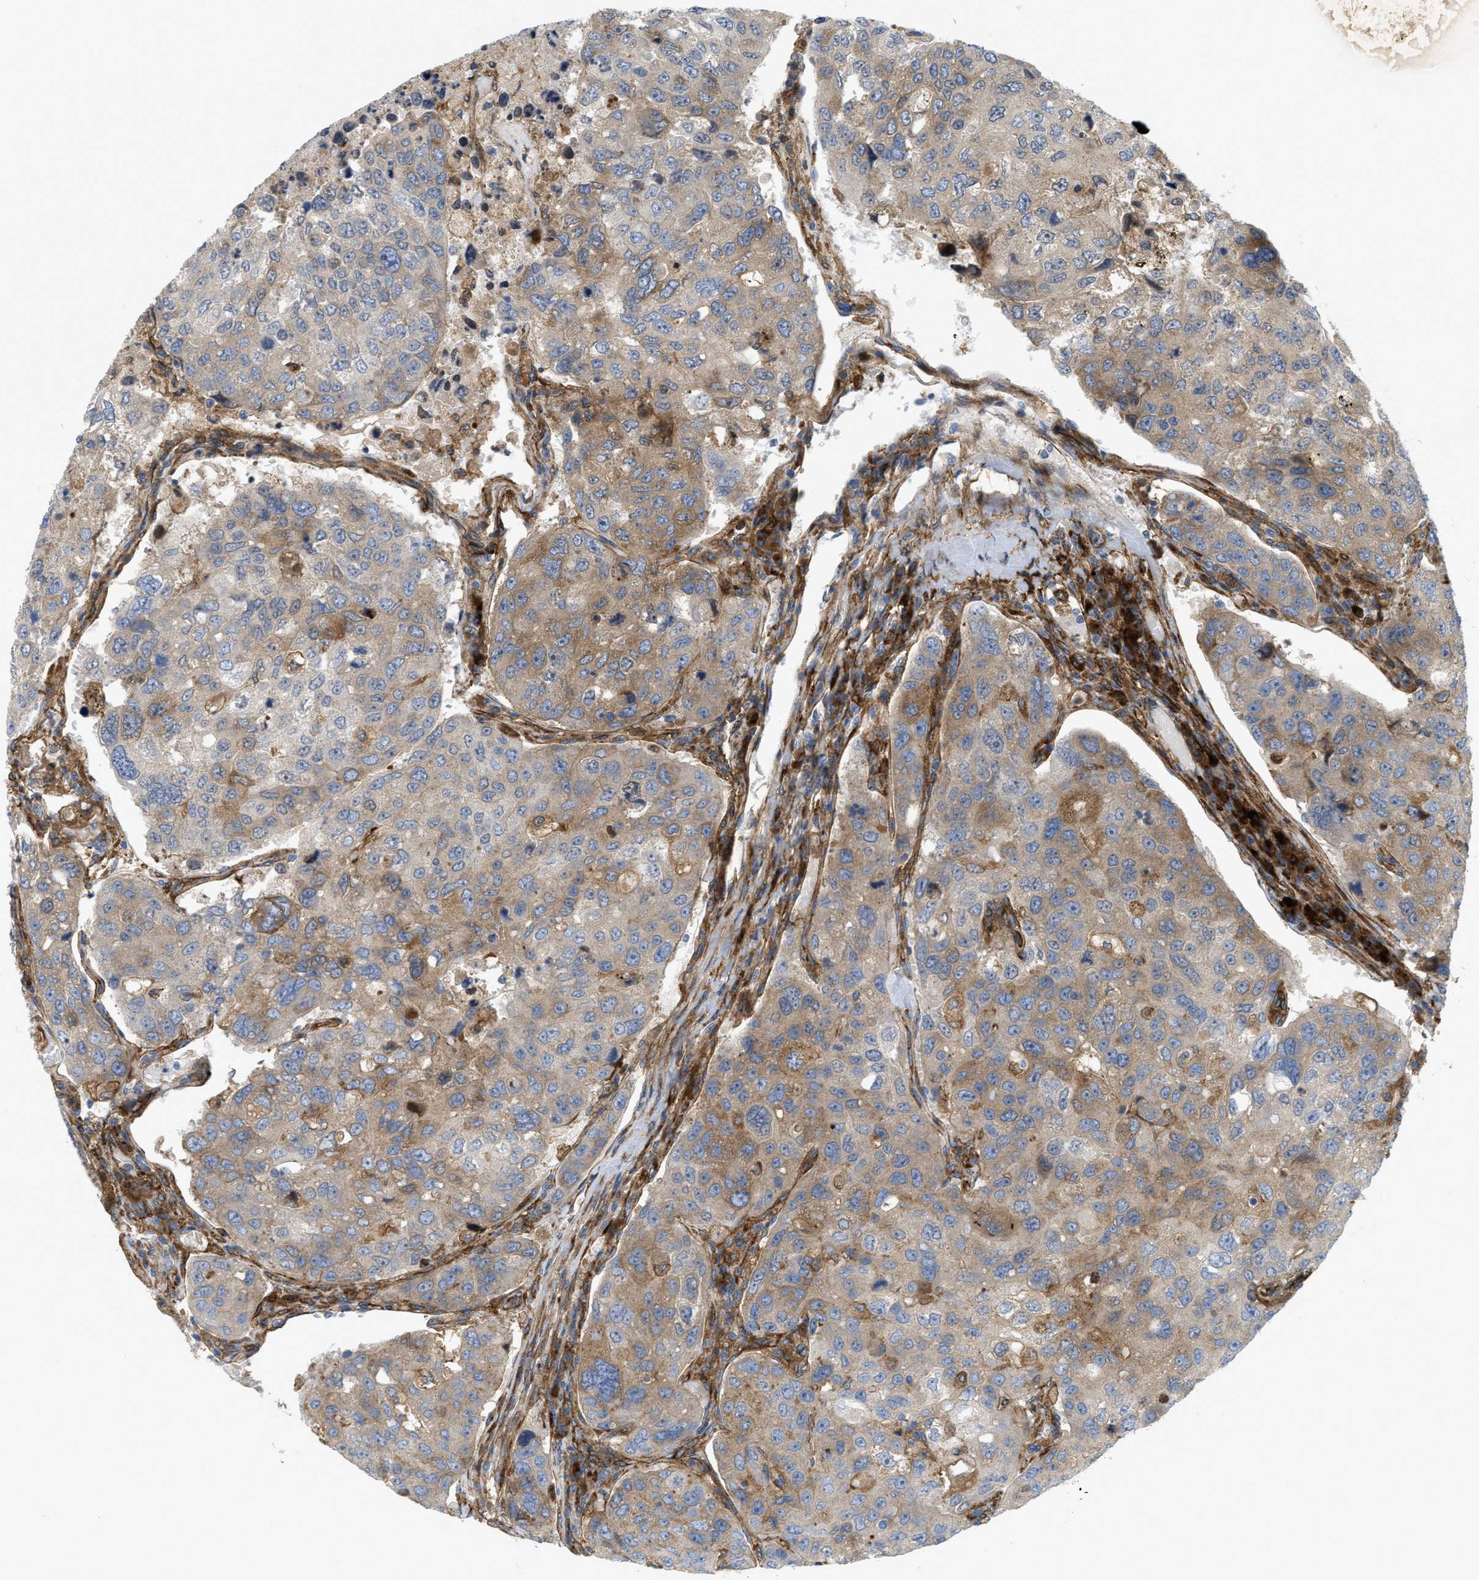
{"staining": {"intensity": "moderate", "quantity": "25%-75%", "location": "cytoplasmic/membranous"}, "tissue": "urothelial cancer", "cell_type": "Tumor cells", "image_type": "cancer", "snomed": [{"axis": "morphology", "description": "Urothelial carcinoma, High grade"}, {"axis": "topography", "description": "Lymph node"}, {"axis": "topography", "description": "Urinary bladder"}], "caption": "High-grade urothelial carcinoma was stained to show a protein in brown. There is medium levels of moderate cytoplasmic/membranous staining in about 25%-75% of tumor cells.", "gene": "PICALM", "patient": {"sex": "male", "age": 51}}